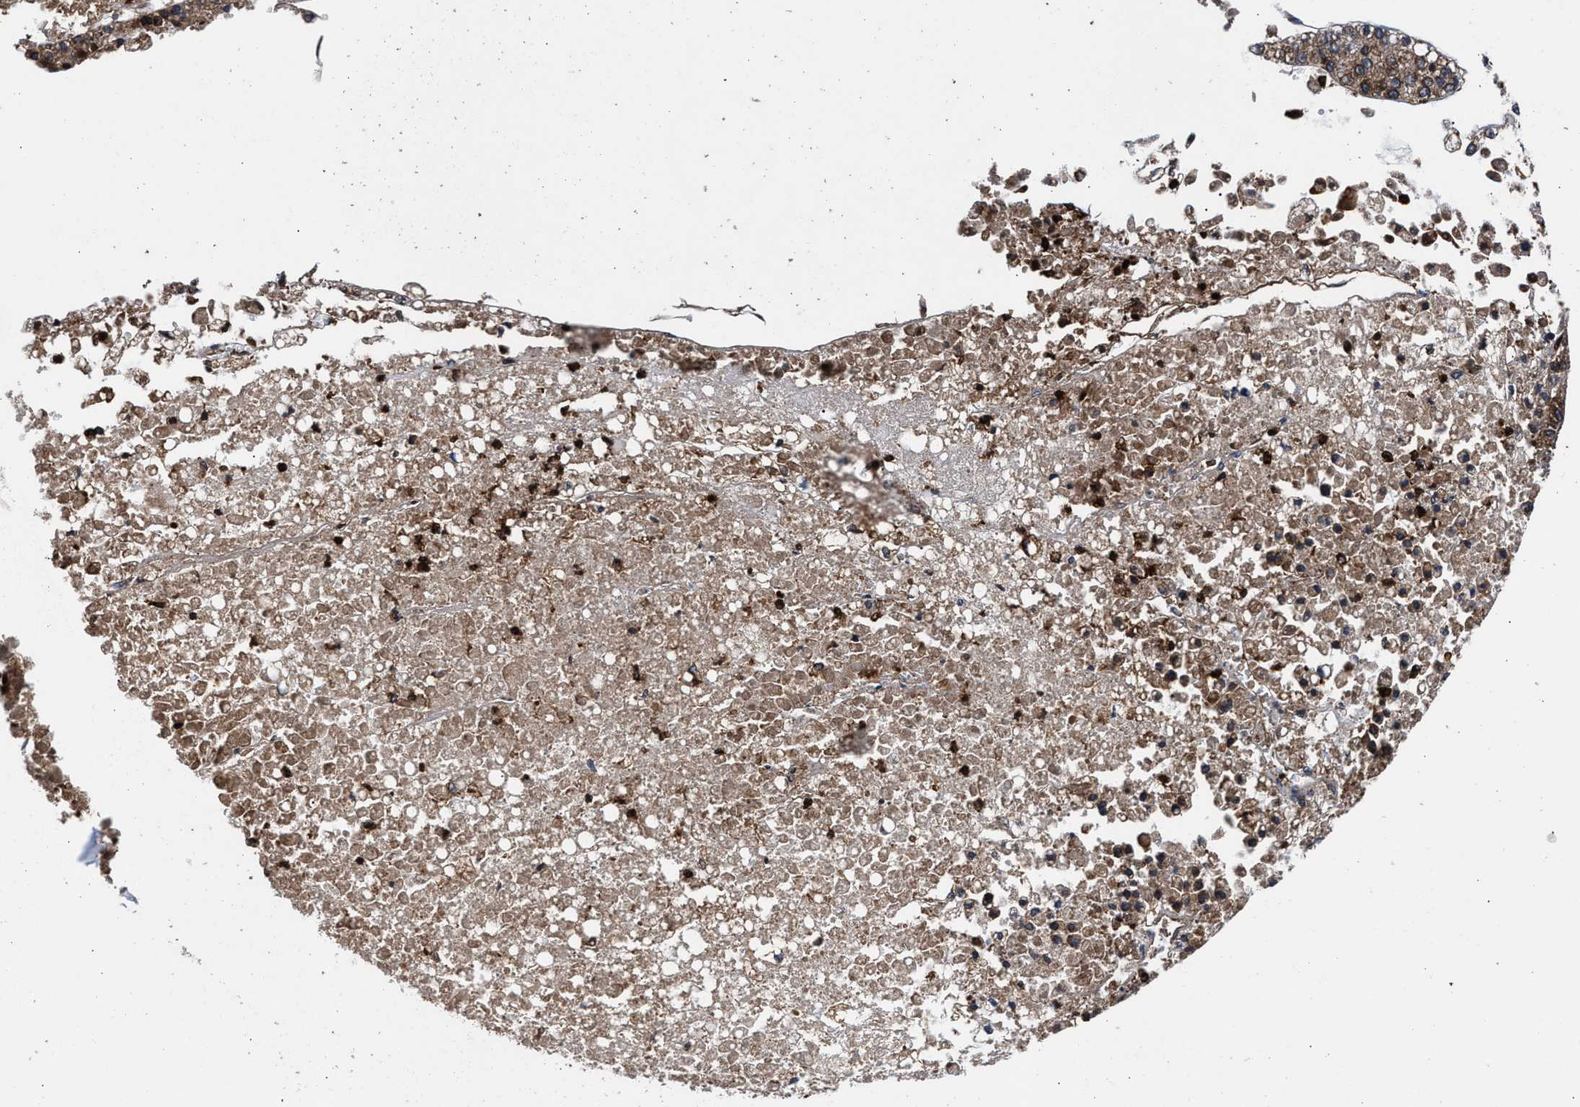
{"staining": {"intensity": "moderate", "quantity": ">75%", "location": "cytoplasmic/membranous"}, "tissue": "liver cancer", "cell_type": "Tumor cells", "image_type": "cancer", "snomed": [{"axis": "morphology", "description": "Carcinoma, Hepatocellular, NOS"}, {"axis": "topography", "description": "Liver"}], "caption": "This histopathology image exhibits immunohistochemistry (IHC) staining of human liver cancer, with medium moderate cytoplasmic/membranous expression in about >75% of tumor cells.", "gene": "KYAT1", "patient": {"sex": "female", "age": 73}}